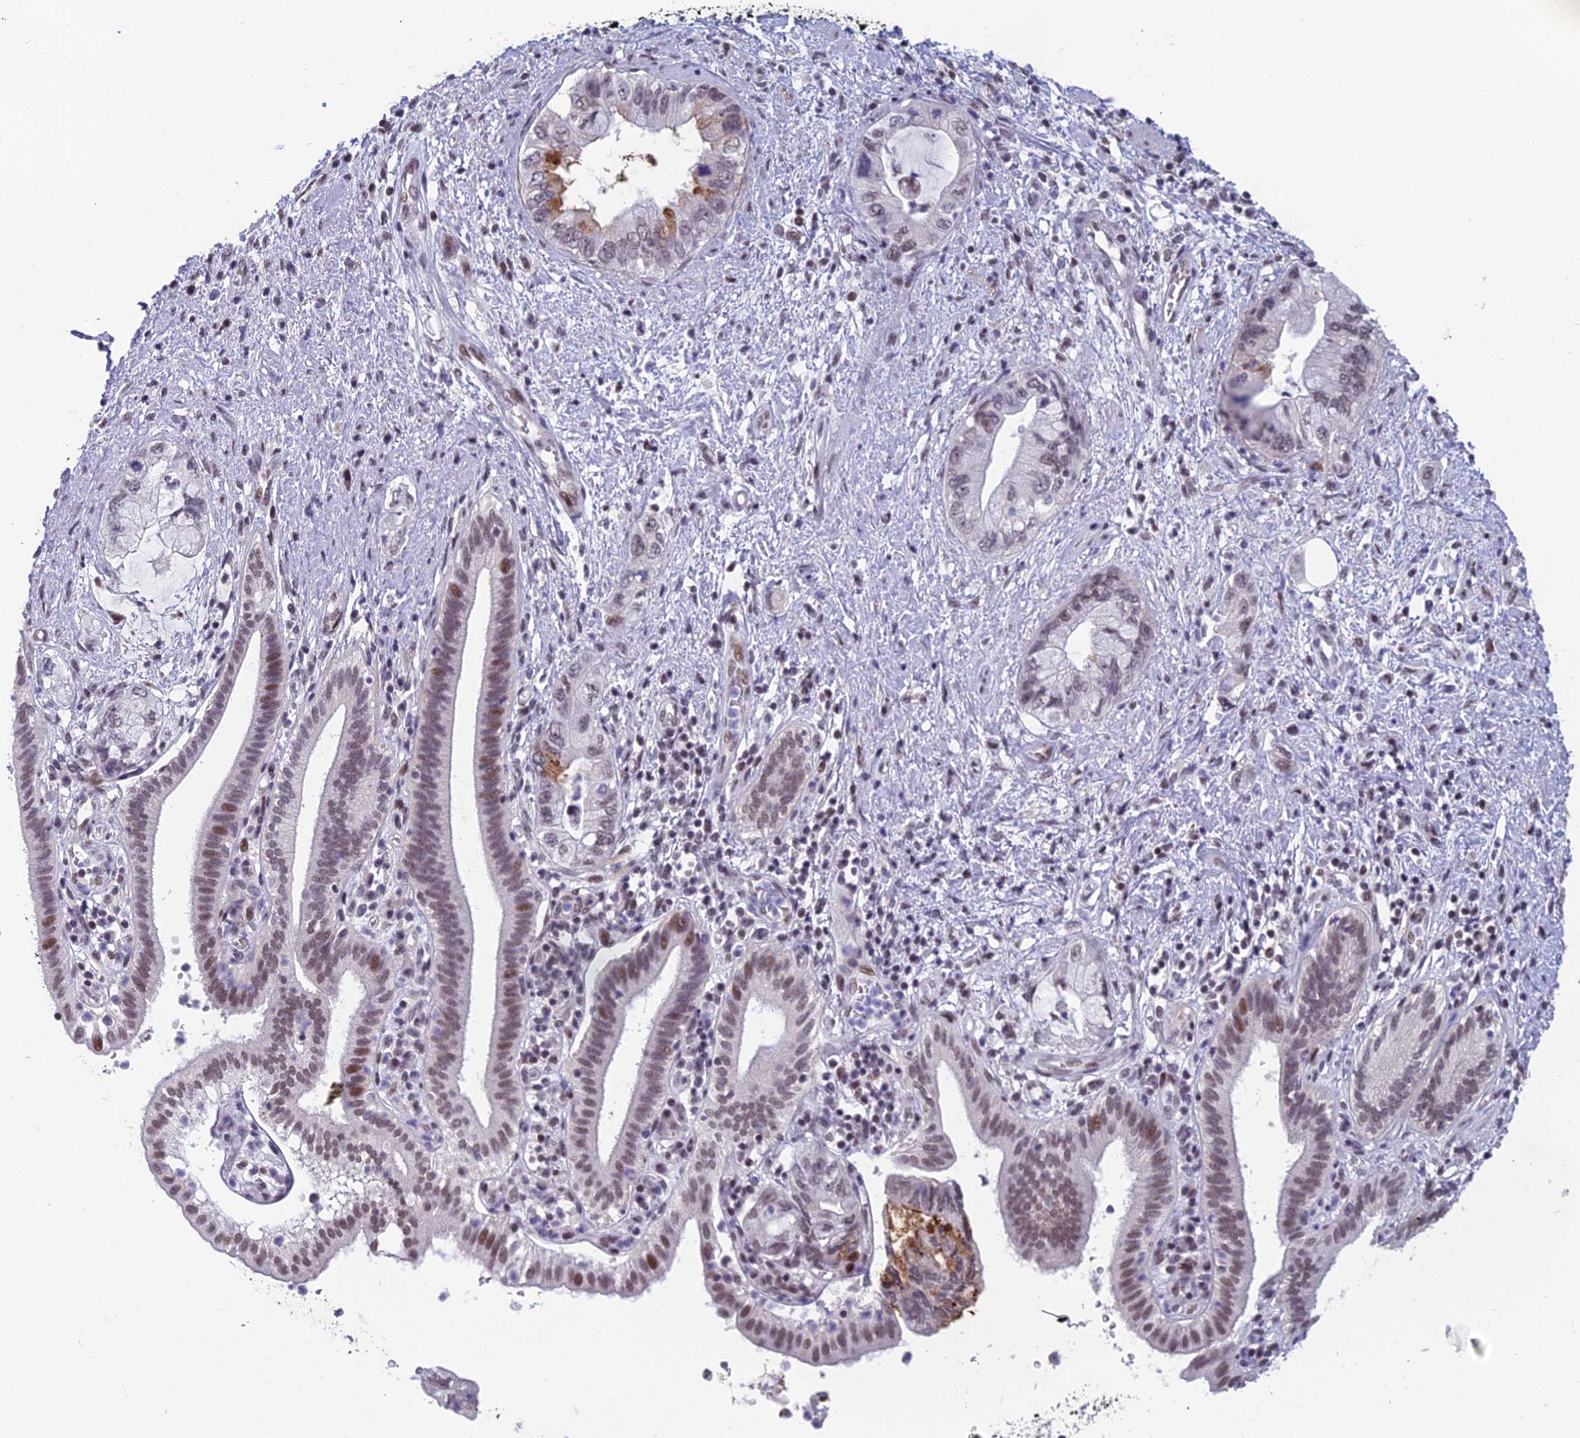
{"staining": {"intensity": "moderate", "quantity": "<25%", "location": "nuclear"}, "tissue": "pancreatic cancer", "cell_type": "Tumor cells", "image_type": "cancer", "snomed": [{"axis": "morphology", "description": "Adenocarcinoma, NOS"}, {"axis": "topography", "description": "Pancreas"}], "caption": "Immunohistochemistry (IHC) photomicrograph of pancreatic adenocarcinoma stained for a protein (brown), which shows low levels of moderate nuclear positivity in about <25% of tumor cells.", "gene": "RGS17", "patient": {"sex": "female", "age": 73}}